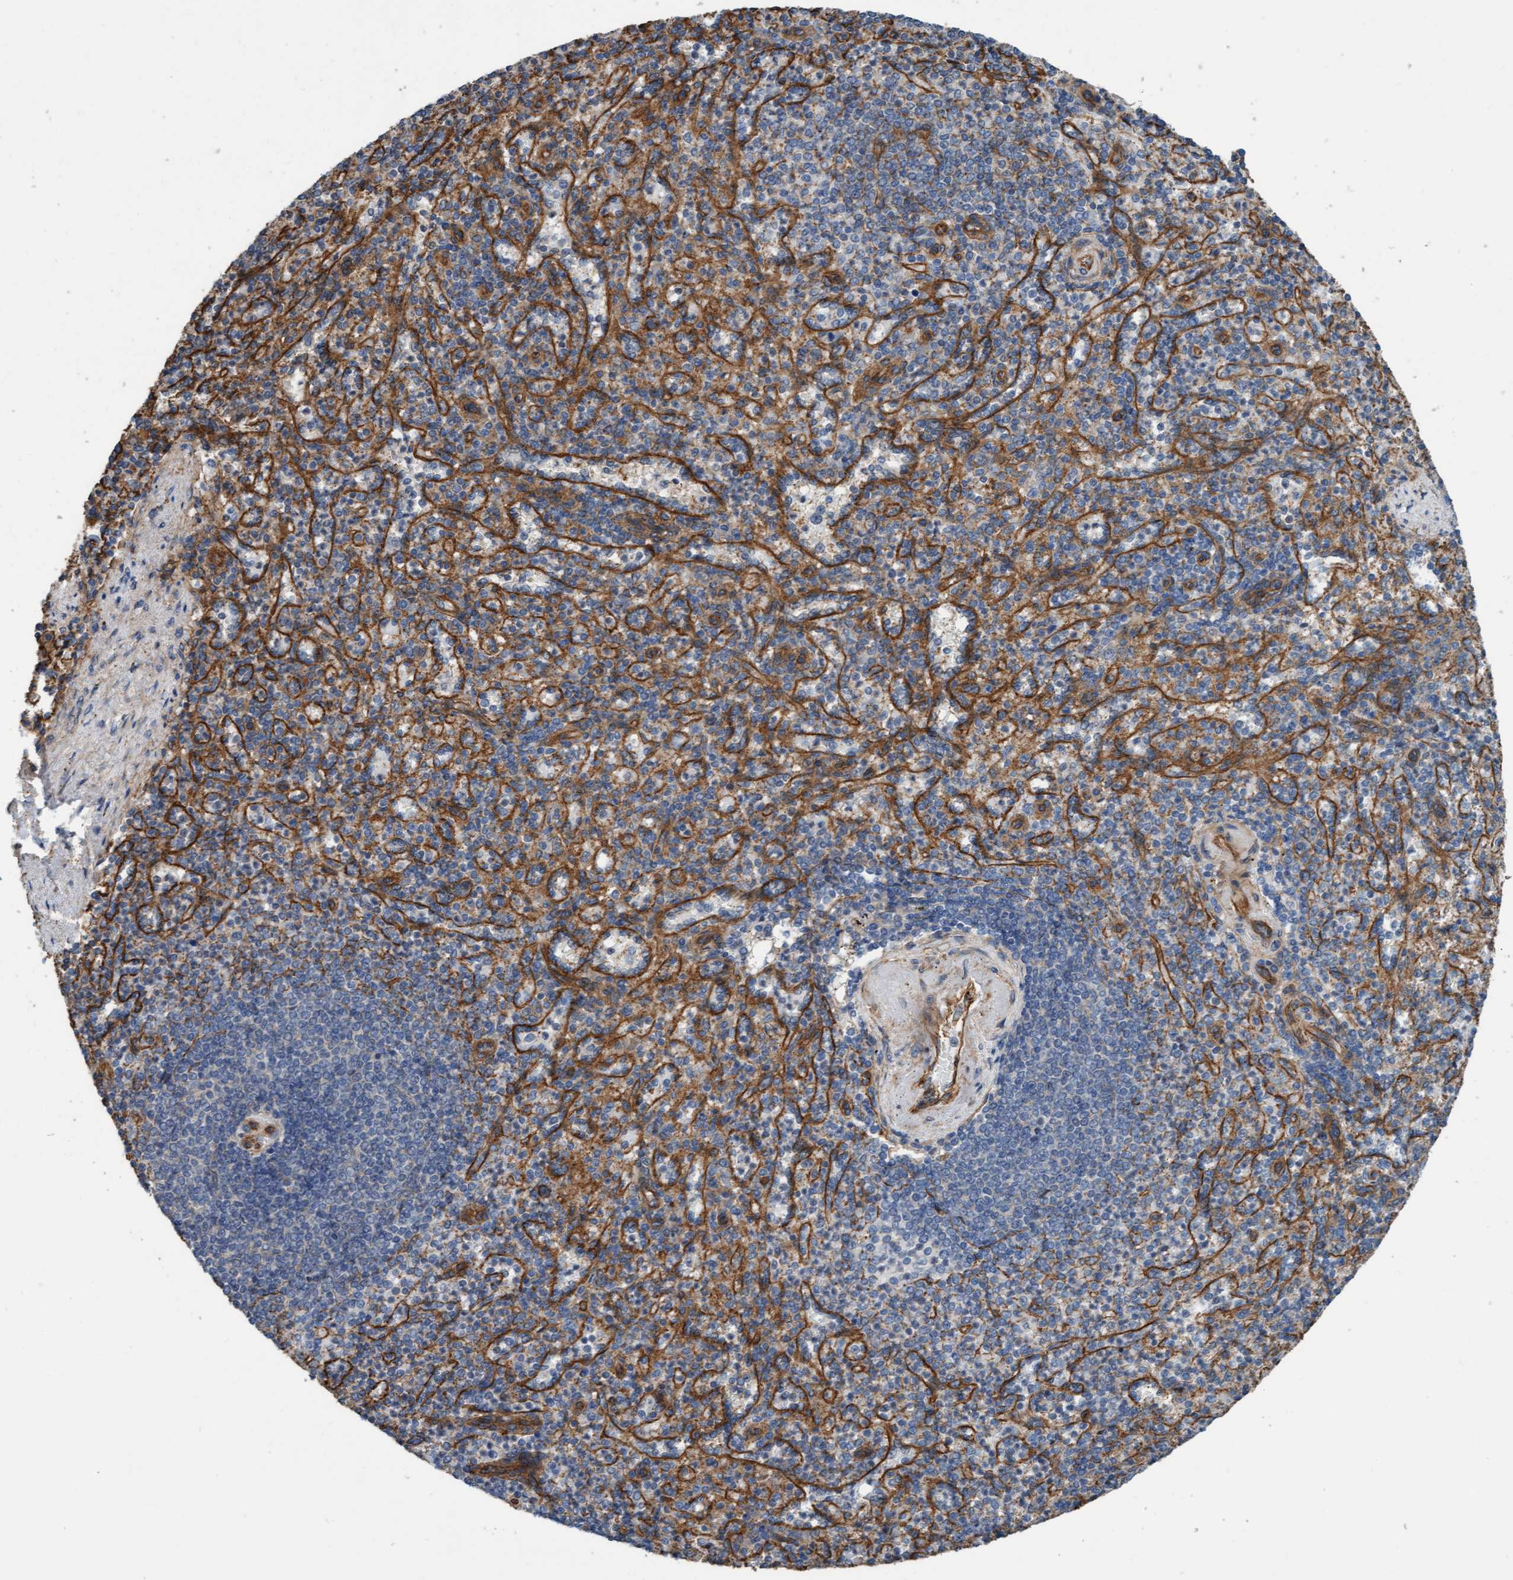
{"staining": {"intensity": "moderate", "quantity": "25%-75%", "location": "cytoplasmic/membranous"}, "tissue": "spleen", "cell_type": "Cells in red pulp", "image_type": "normal", "snomed": [{"axis": "morphology", "description": "Normal tissue, NOS"}, {"axis": "topography", "description": "Spleen"}], "caption": "High-power microscopy captured an immunohistochemistry image of normal spleen, revealing moderate cytoplasmic/membranous staining in approximately 25%-75% of cells in red pulp. The staining was performed using DAB (3,3'-diaminobenzidine) to visualize the protein expression in brown, while the nuclei were stained in blue with hematoxylin (Magnification: 20x).", "gene": "STXBP4", "patient": {"sex": "female", "age": 74}}